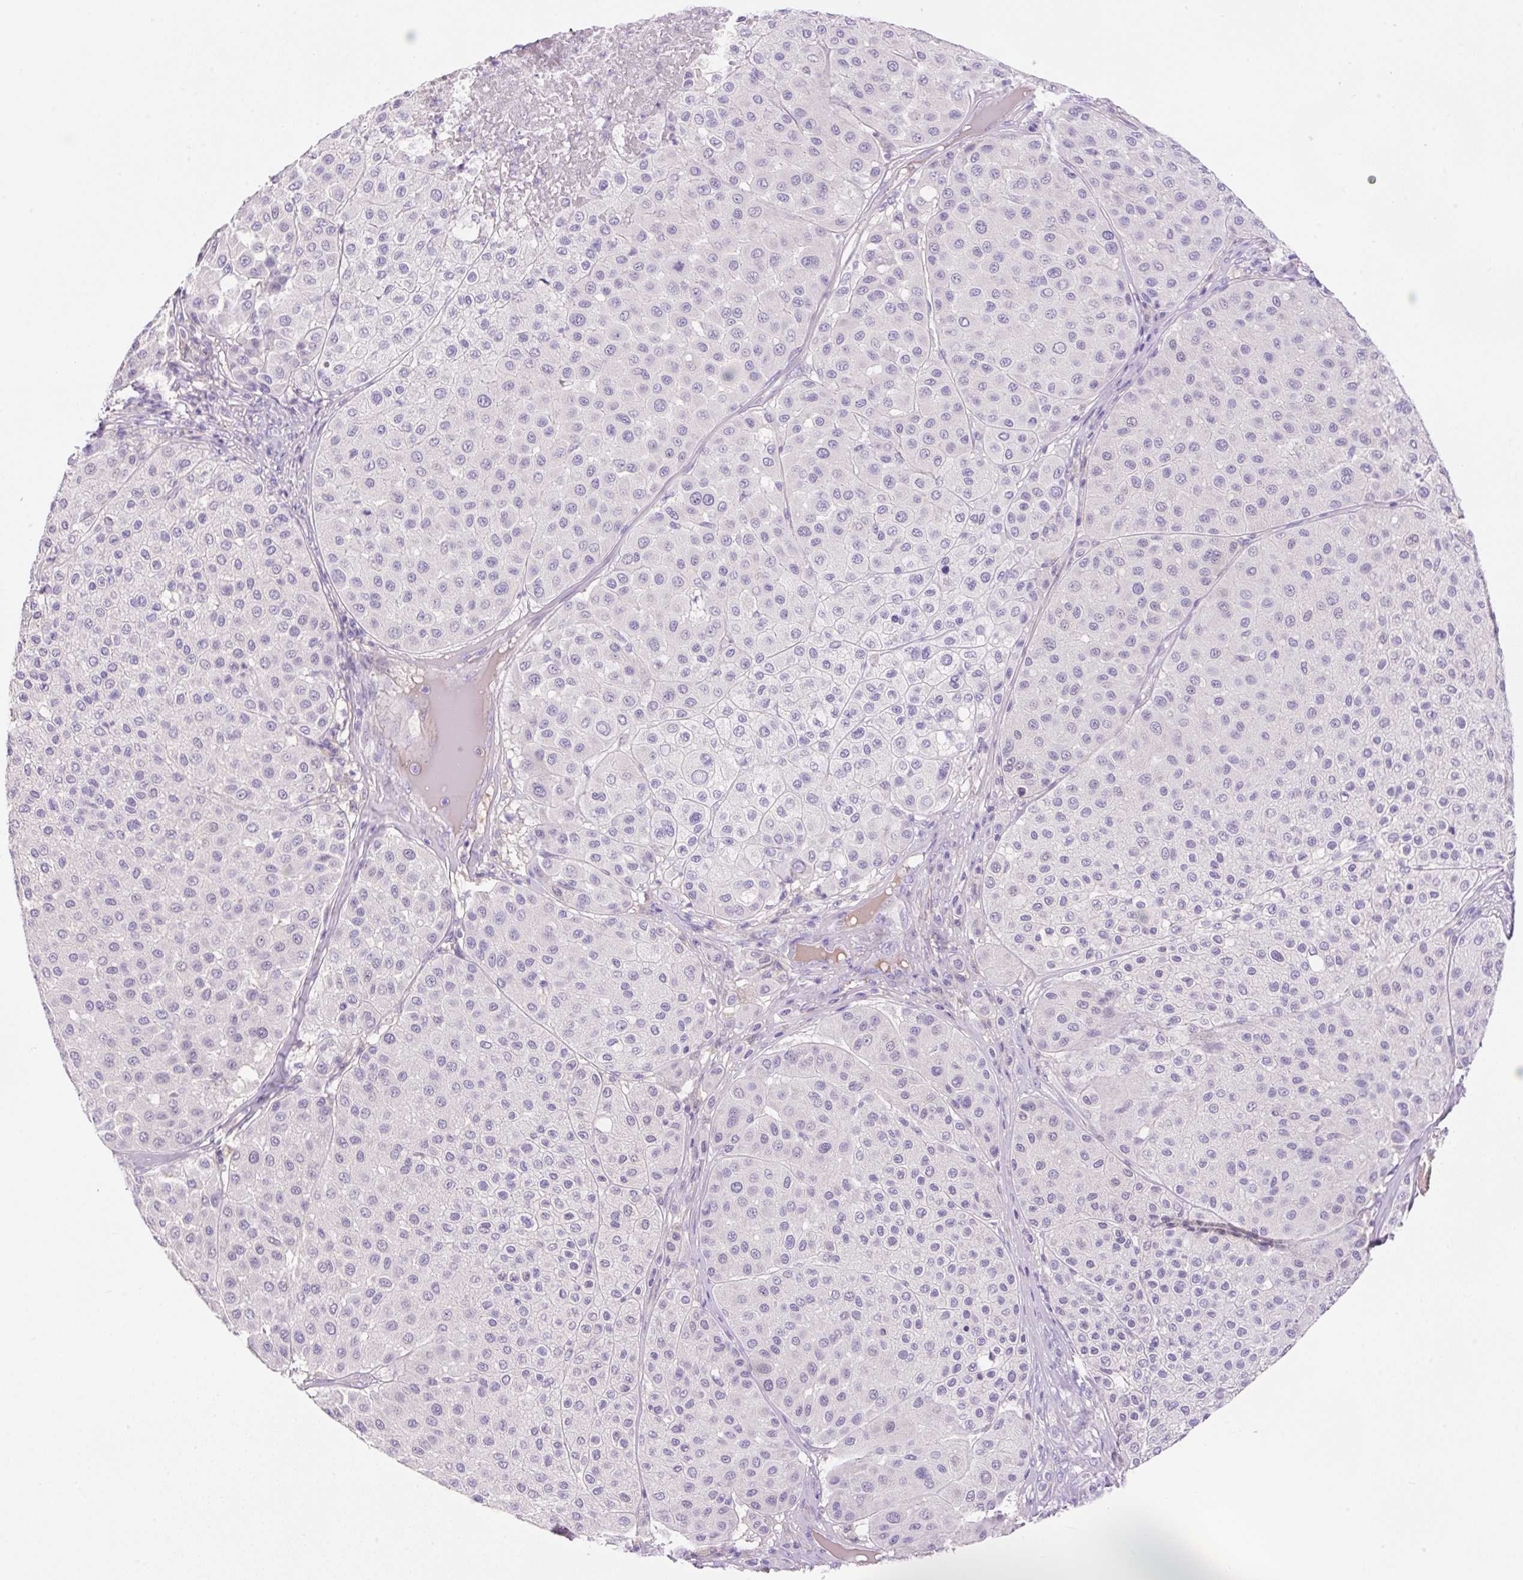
{"staining": {"intensity": "negative", "quantity": "none", "location": "none"}, "tissue": "melanoma", "cell_type": "Tumor cells", "image_type": "cancer", "snomed": [{"axis": "morphology", "description": "Malignant melanoma, Metastatic site"}, {"axis": "topography", "description": "Smooth muscle"}], "caption": "High magnification brightfield microscopy of melanoma stained with DAB (brown) and counterstained with hematoxylin (blue): tumor cells show no significant staining. The staining was performed using DAB to visualize the protein expression in brown, while the nuclei were stained in blue with hematoxylin (Magnification: 20x).", "gene": "TDRD15", "patient": {"sex": "male", "age": 41}}